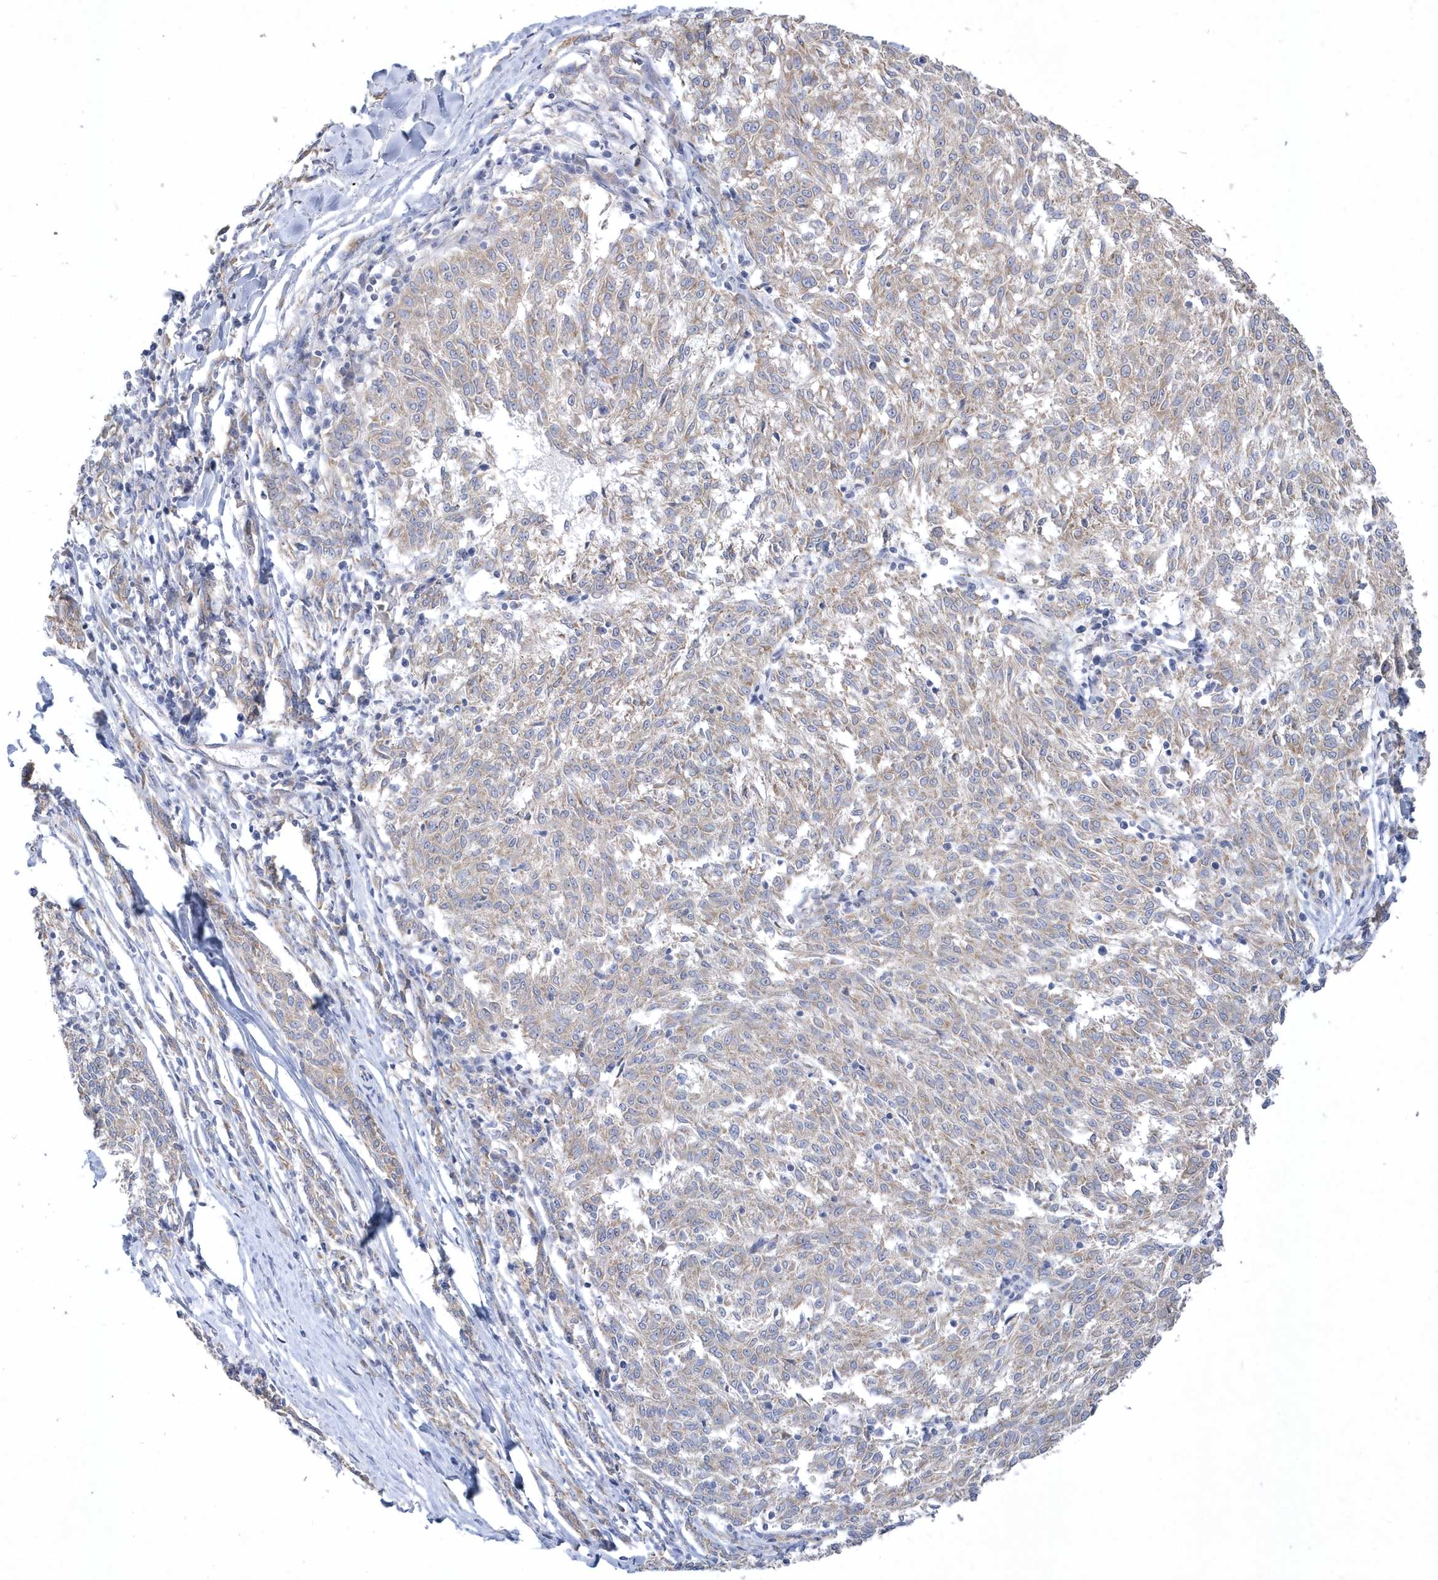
{"staining": {"intensity": "weak", "quantity": "25%-75%", "location": "cytoplasmic/membranous"}, "tissue": "melanoma", "cell_type": "Tumor cells", "image_type": "cancer", "snomed": [{"axis": "morphology", "description": "Malignant melanoma, NOS"}, {"axis": "topography", "description": "Skin"}], "caption": "IHC of malignant melanoma reveals low levels of weak cytoplasmic/membranous positivity in approximately 25%-75% of tumor cells.", "gene": "DGAT1", "patient": {"sex": "female", "age": 72}}